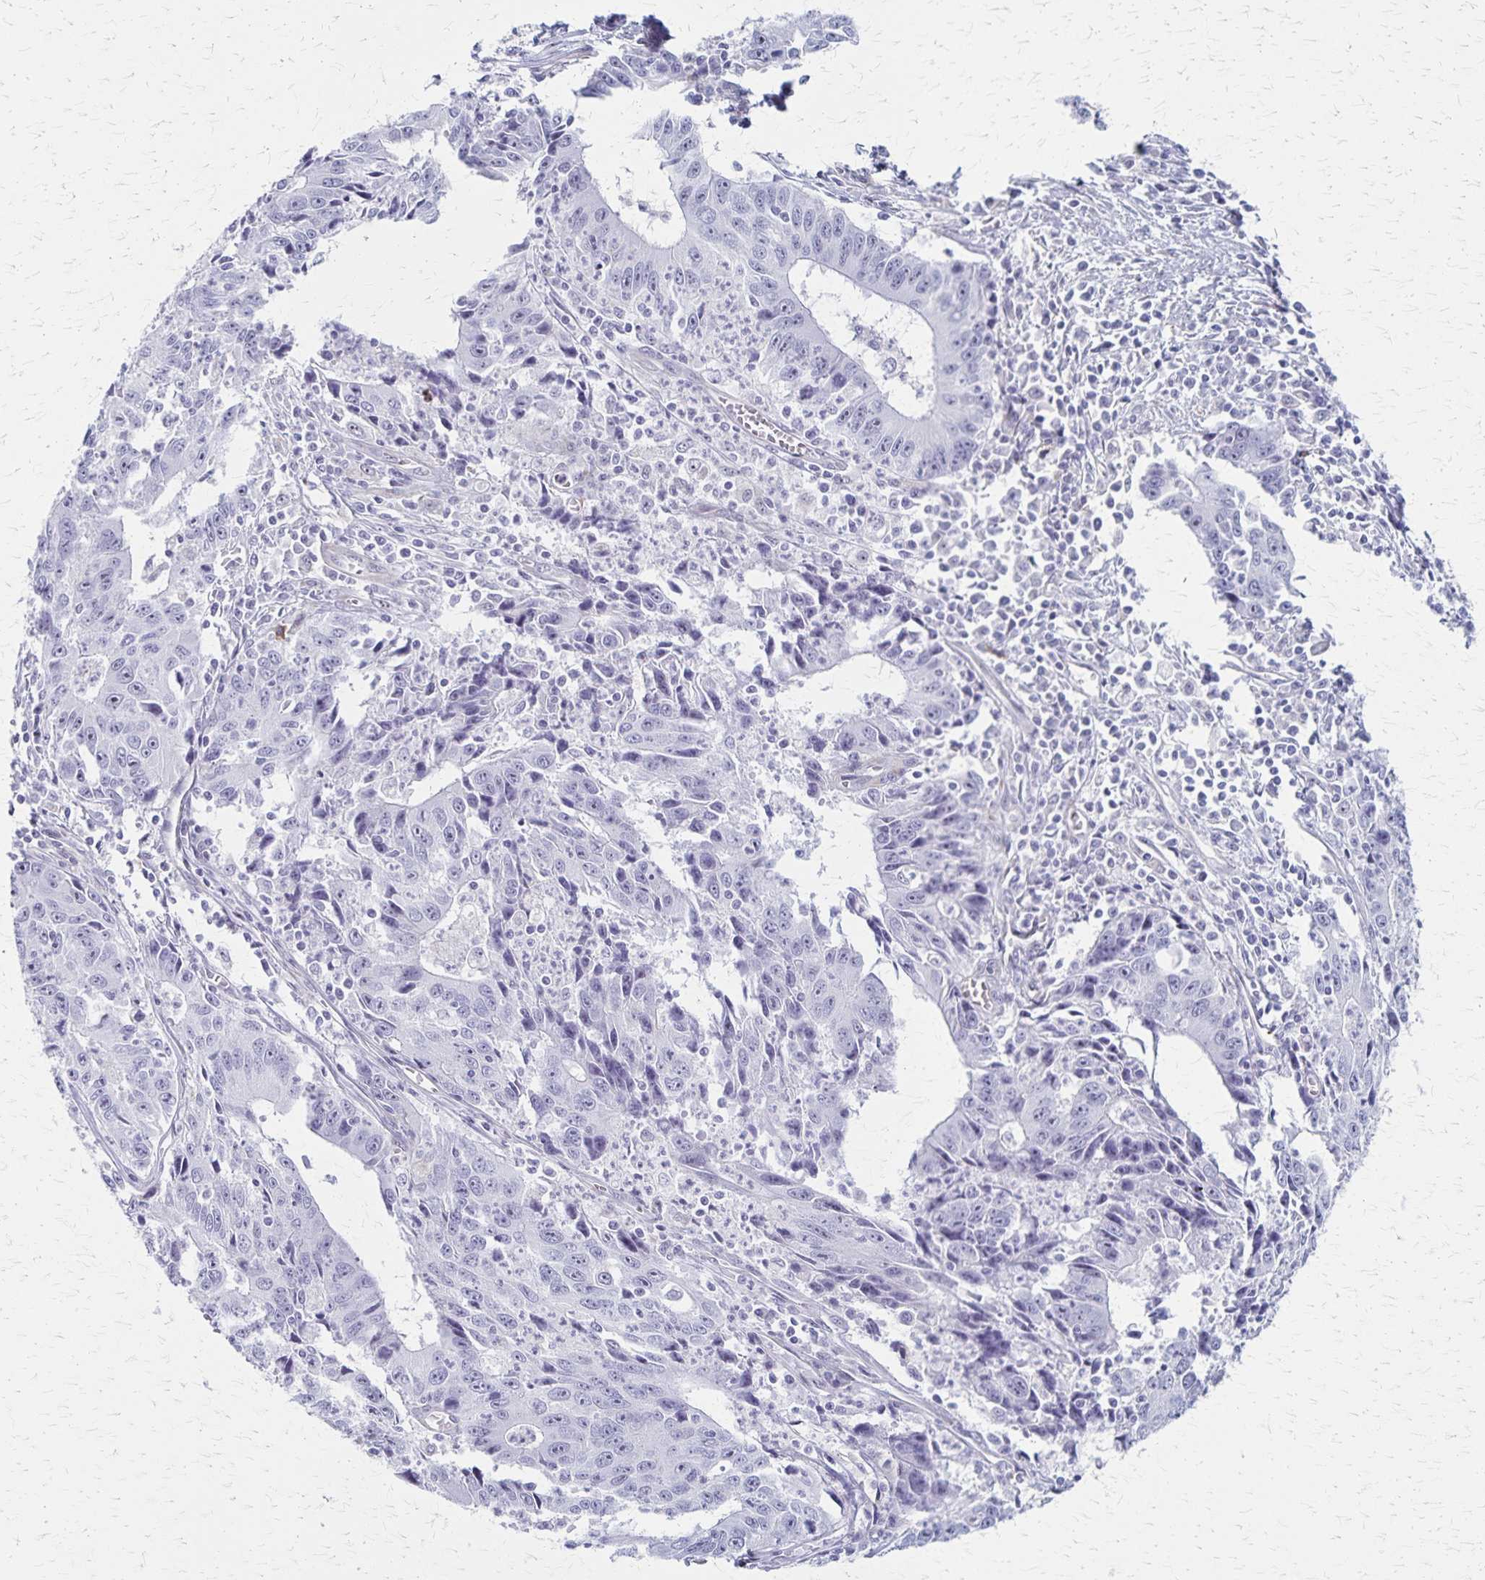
{"staining": {"intensity": "weak", "quantity": "<25%", "location": "nuclear"}, "tissue": "liver cancer", "cell_type": "Tumor cells", "image_type": "cancer", "snomed": [{"axis": "morphology", "description": "Cholangiocarcinoma"}, {"axis": "topography", "description": "Liver"}], "caption": "IHC of human cholangiocarcinoma (liver) reveals no positivity in tumor cells. (Stains: DAB IHC with hematoxylin counter stain, Microscopy: brightfield microscopy at high magnification).", "gene": "DLK2", "patient": {"sex": "male", "age": 65}}